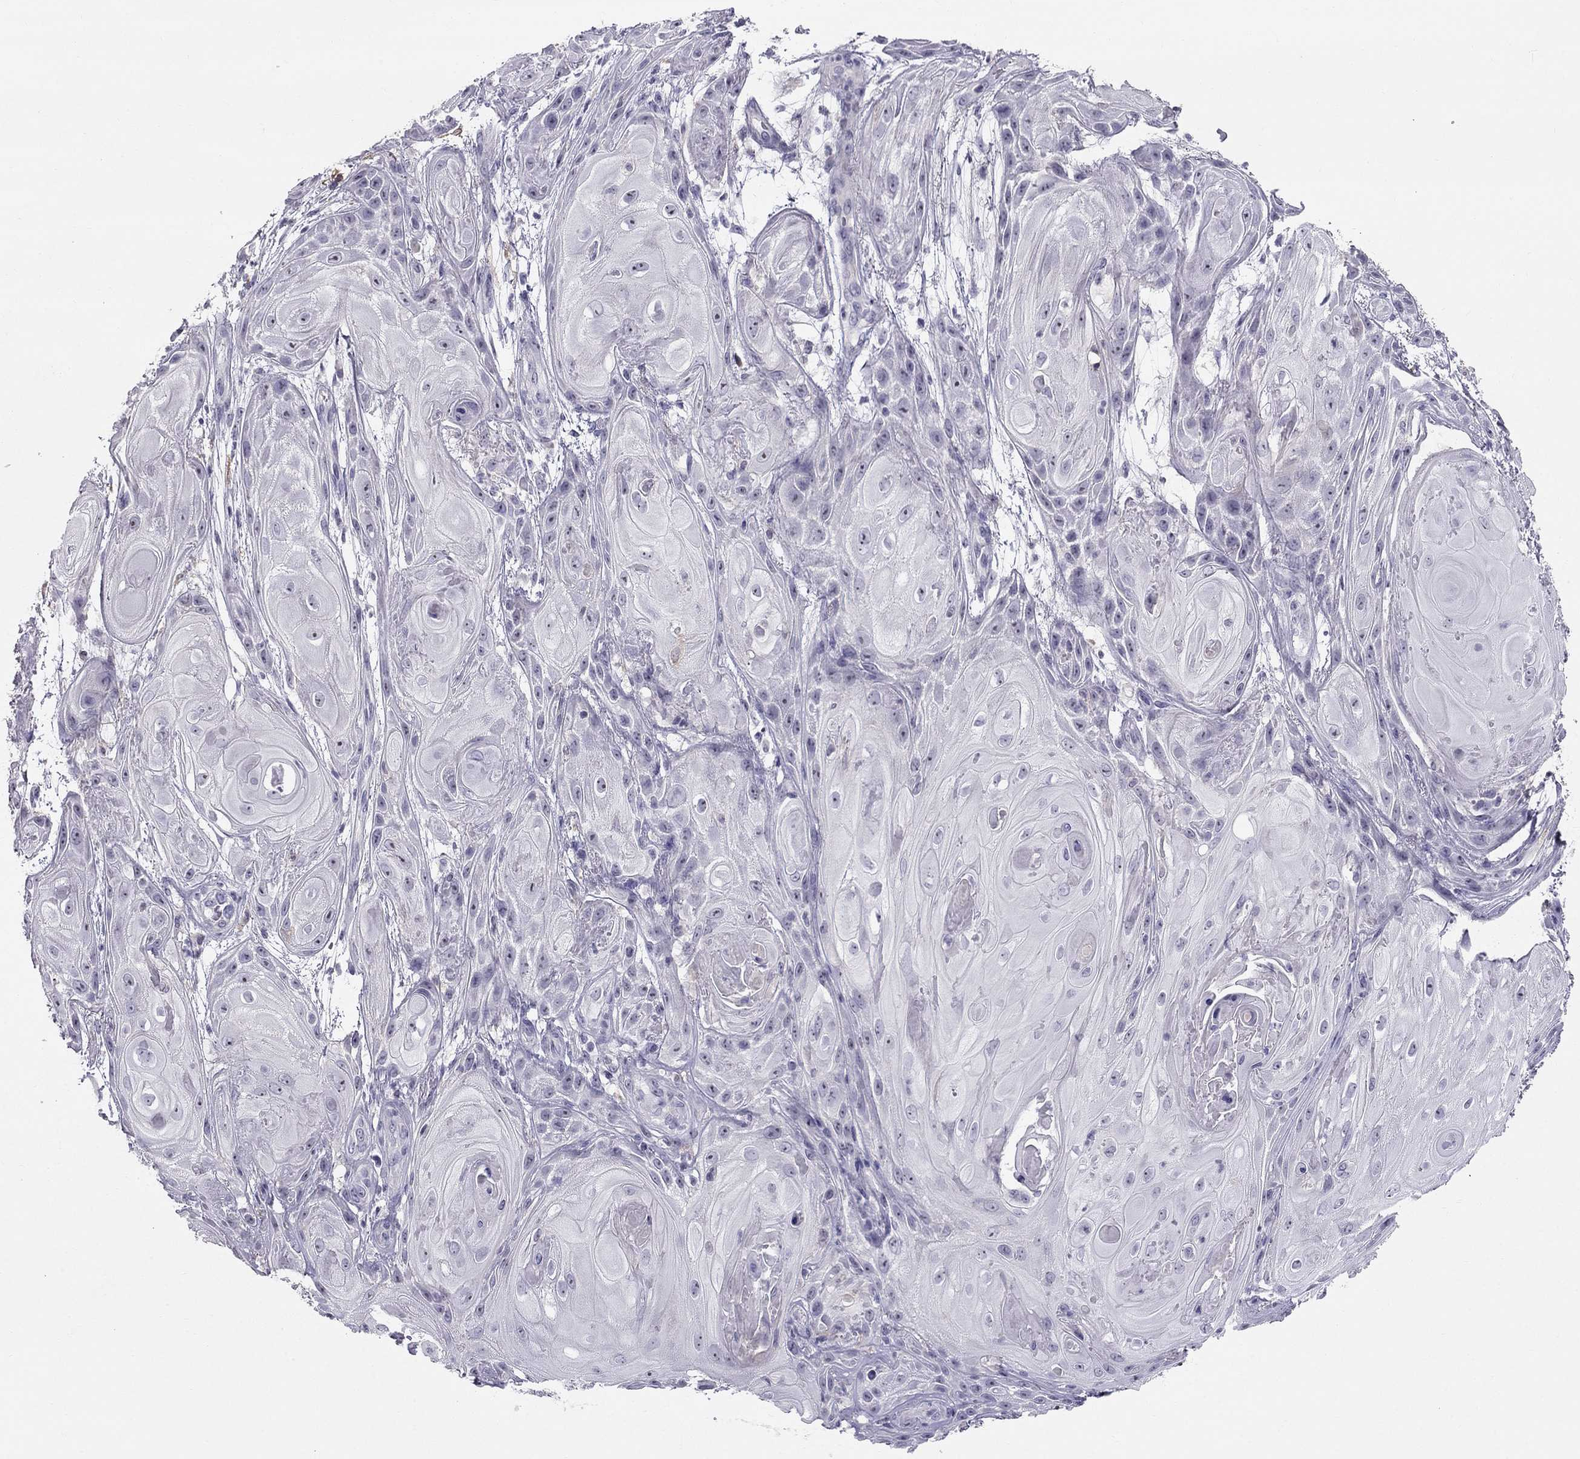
{"staining": {"intensity": "negative", "quantity": "none", "location": "none"}, "tissue": "skin cancer", "cell_type": "Tumor cells", "image_type": "cancer", "snomed": [{"axis": "morphology", "description": "Squamous cell carcinoma, NOS"}, {"axis": "topography", "description": "Skin"}], "caption": "High magnification brightfield microscopy of squamous cell carcinoma (skin) stained with DAB (3,3'-diaminobenzidine) (brown) and counterstained with hematoxylin (blue): tumor cells show no significant positivity.", "gene": "LMTK3", "patient": {"sex": "male", "age": 62}}